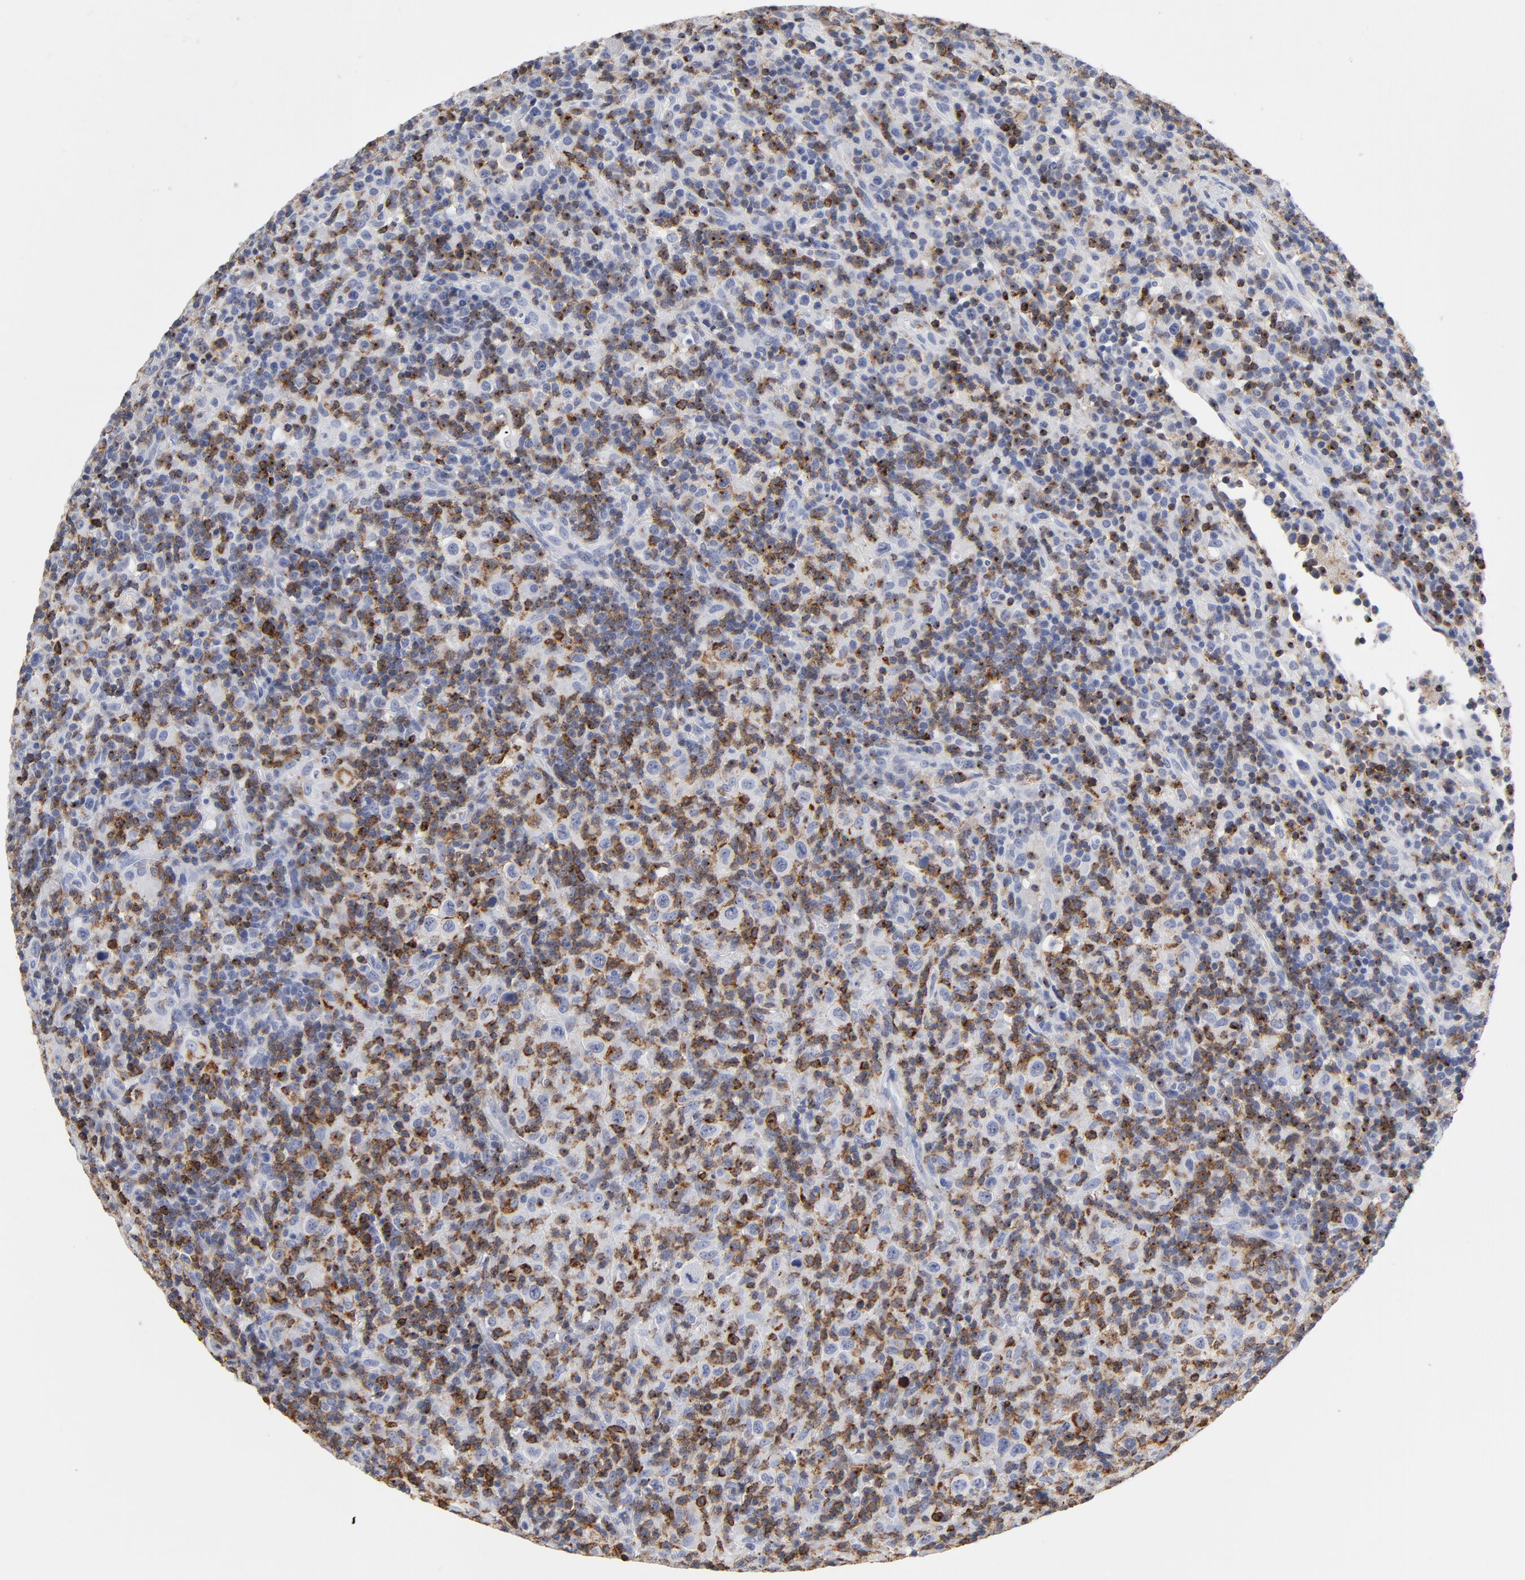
{"staining": {"intensity": "negative", "quantity": "none", "location": "none"}, "tissue": "lymphoma", "cell_type": "Tumor cells", "image_type": "cancer", "snomed": [{"axis": "morphology", "description": "Hodgkin's disease, NOS"}, {"axis": "topography", "description": "Lymph node"}], "caption": "A micrograph of human lymphoma is negative for staining in tumor cells.", "gene": "CD2", "patient": {"sex": "male", "age": 65}}